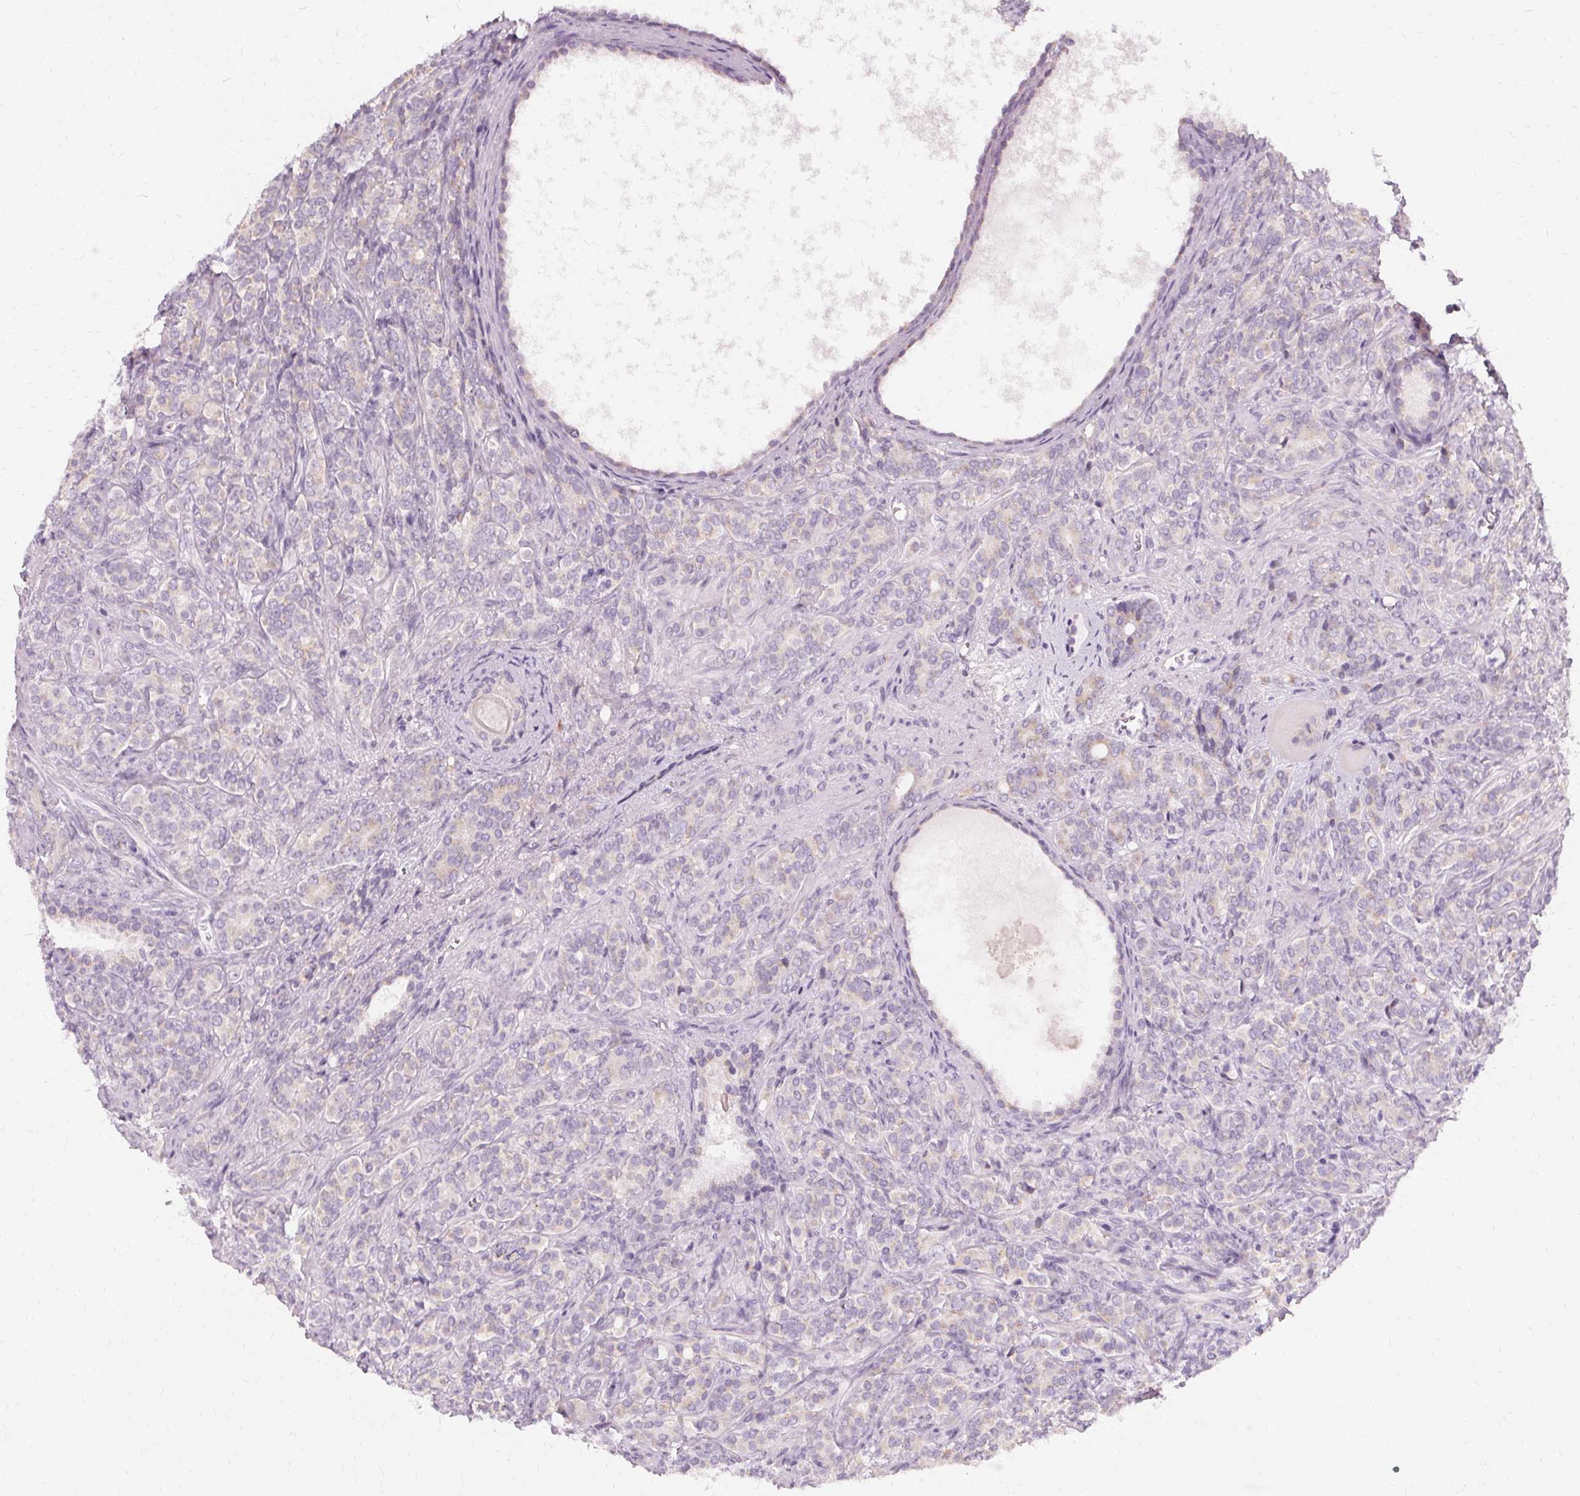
{"staining": {"intensity": "negative", "quantity": "none", "location": "none"}, "tissue": "prostate cancer", "cell_type": "Tumor cells", "image_type": "cancer", "snomed": [{"axis": "morphology", "description": "Adenocarcinoma, High grade"}, {"axis": "topography", "description": "Prostate"}], "caption": "This is an IHC image of human prostate cancer. There is no staining in tumor cells.", "gene": "FCRL3", "patient": {"sex": "male", "age": 84}}